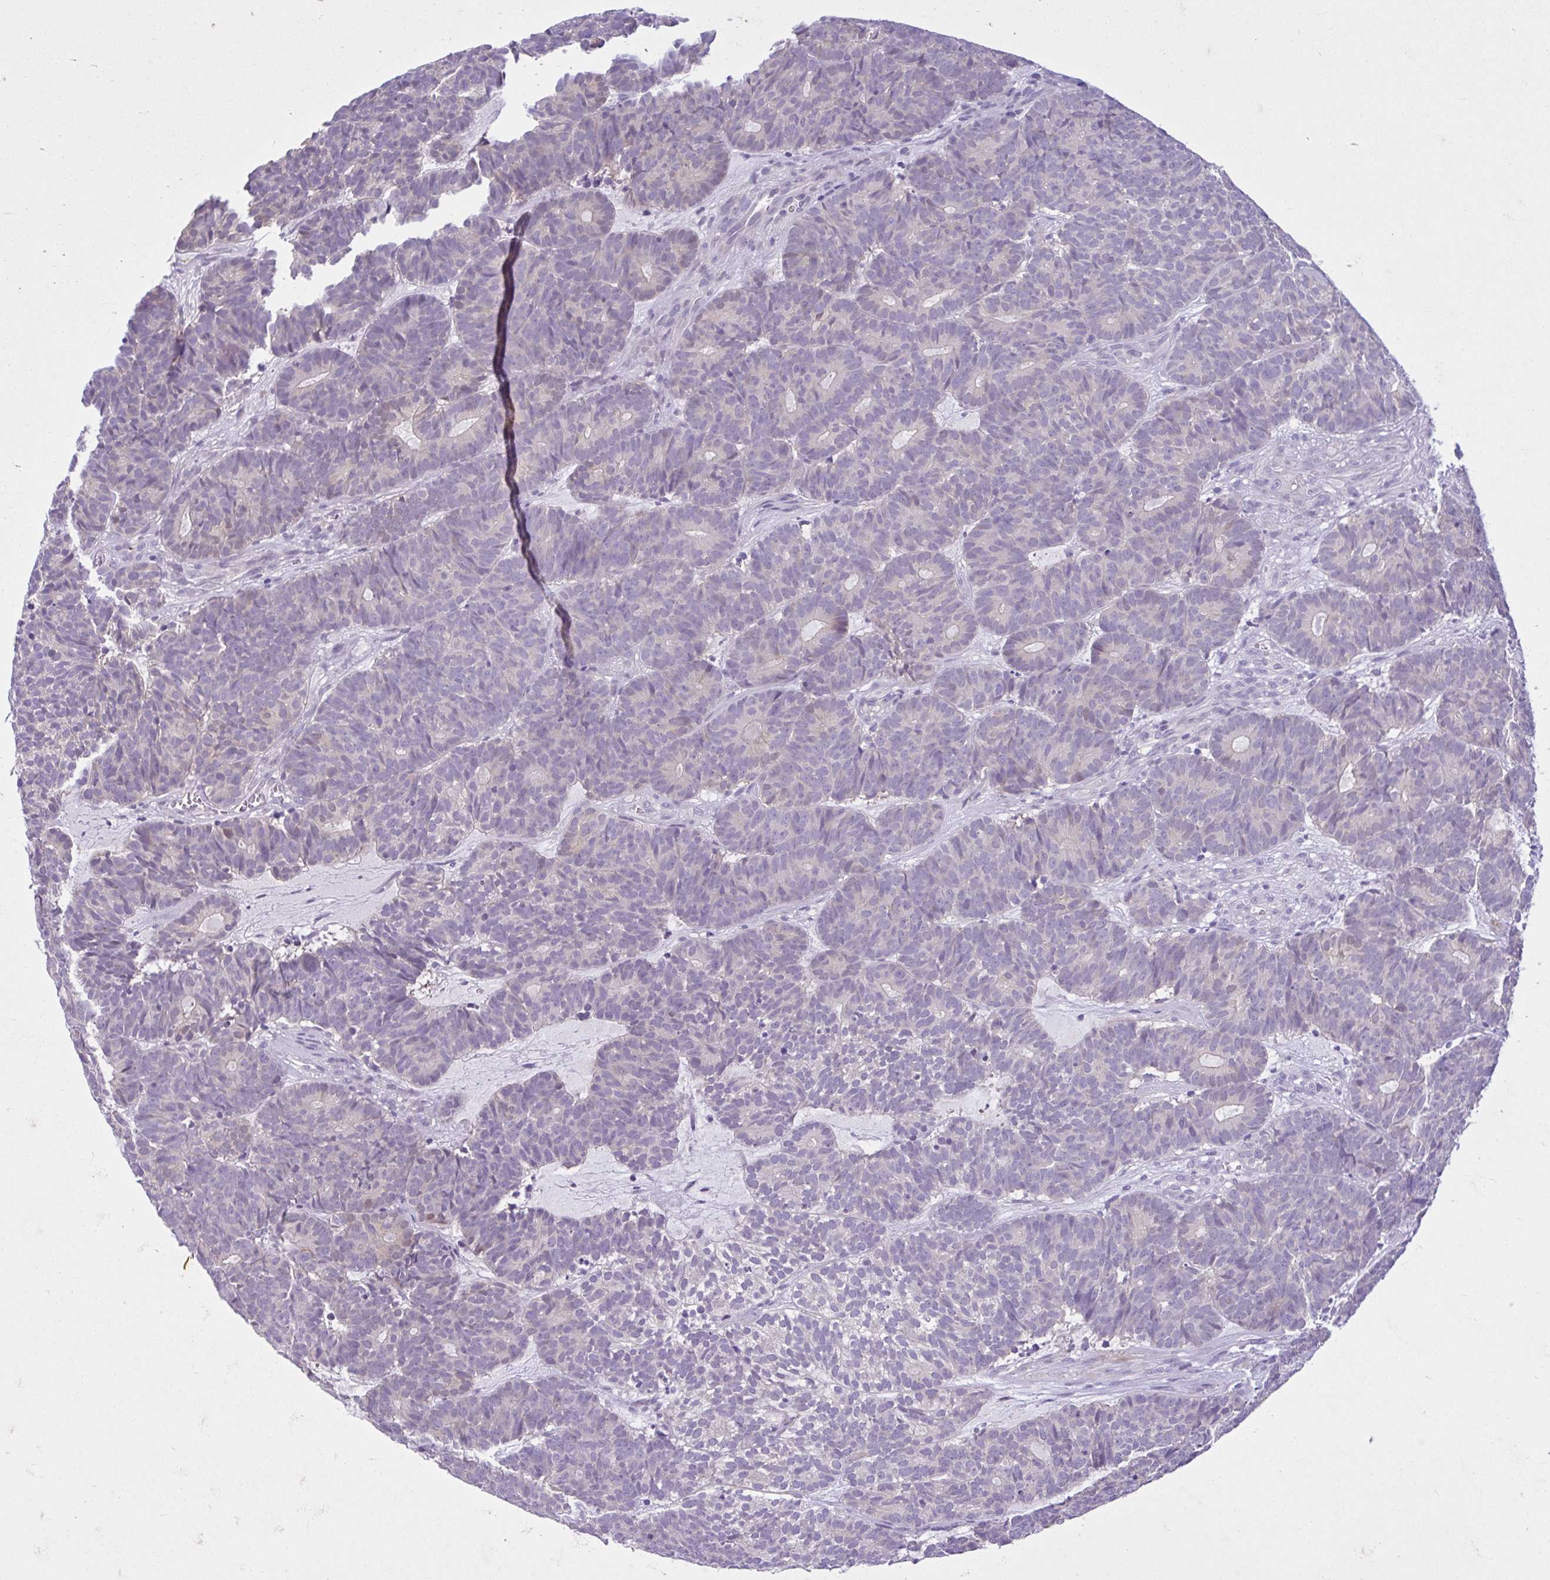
{"staining": {"intensity": "weak", "quantity": "<25%", "location": "cytoplasmic/membranous"}, "tissue": "head and neck cancer", "cell_type": "Tumor cells", "image_type": "cancer", "snomed": [{"axis": "morphology", "description": "Adenocarcinoma, NOS"}, {"axis": "topography", "description": "Head-Neck"}], "caption": "Tumor cells are negative for brown protein staining in head and neck cancer (adenocarcinoma).", "gene": "FAM153A", "patient": {"sex": "female", "age": 81}}